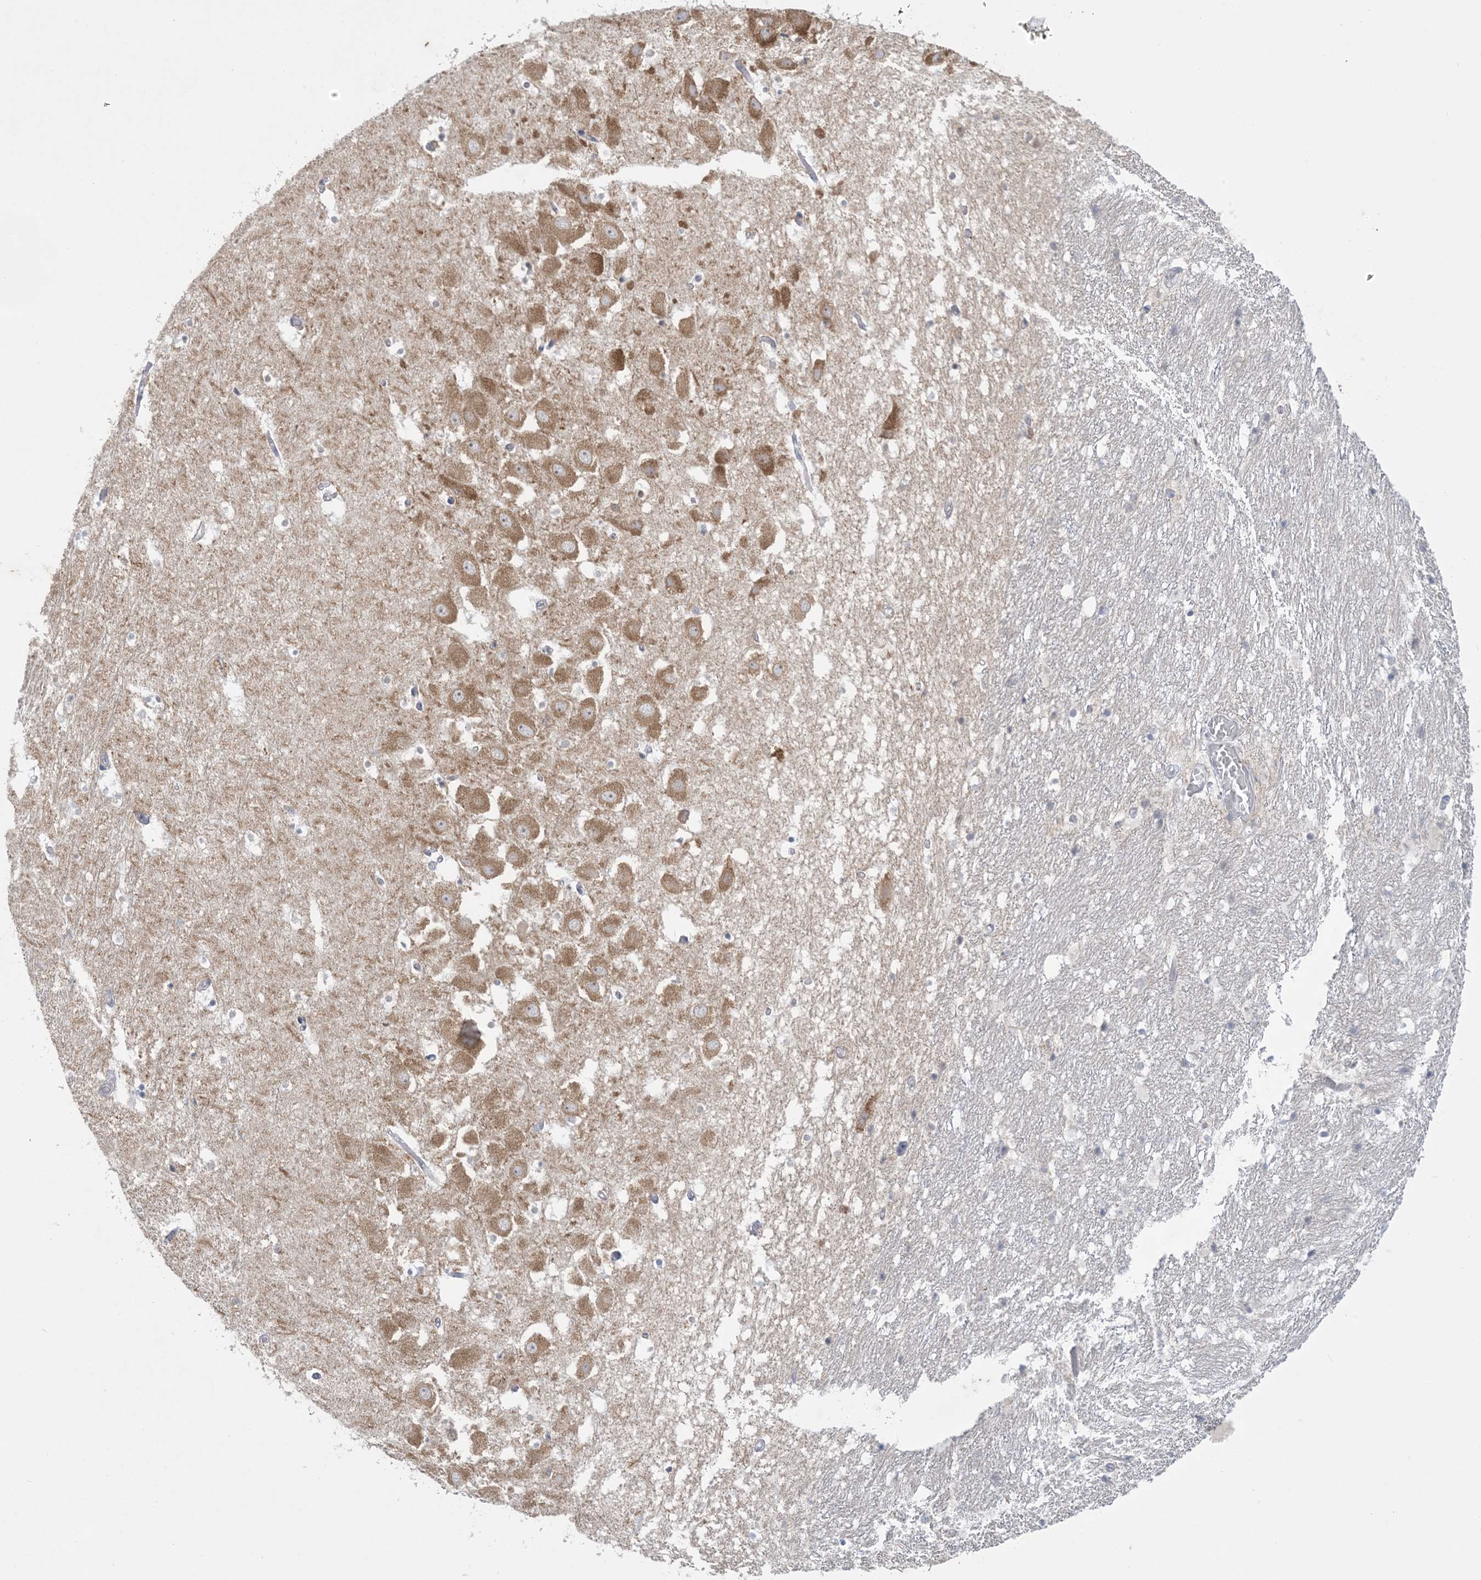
{"staining": {"intensity": "weak", "quantity": "<25%", "location": "nuclear"}, "tissue": "hippocampus", "cell_type": "Glial cells", "image_type": "normal", "snomed": [{"axis": "morphology", "description": "Normal tissue, NOS"}, {"axis": "topography", "description": "Hippocampus"}], "caption": "High magnification brightfield microscopy of normal hippocampus stained with DAB (brown) and counterstained with hematoxylin (blue): glial cells show no significant positivity. (DAB immunohistochemistry (IHC), high magnification).", "gene": "KIF3A", "patient": {"sex": "female", "age": 52}}